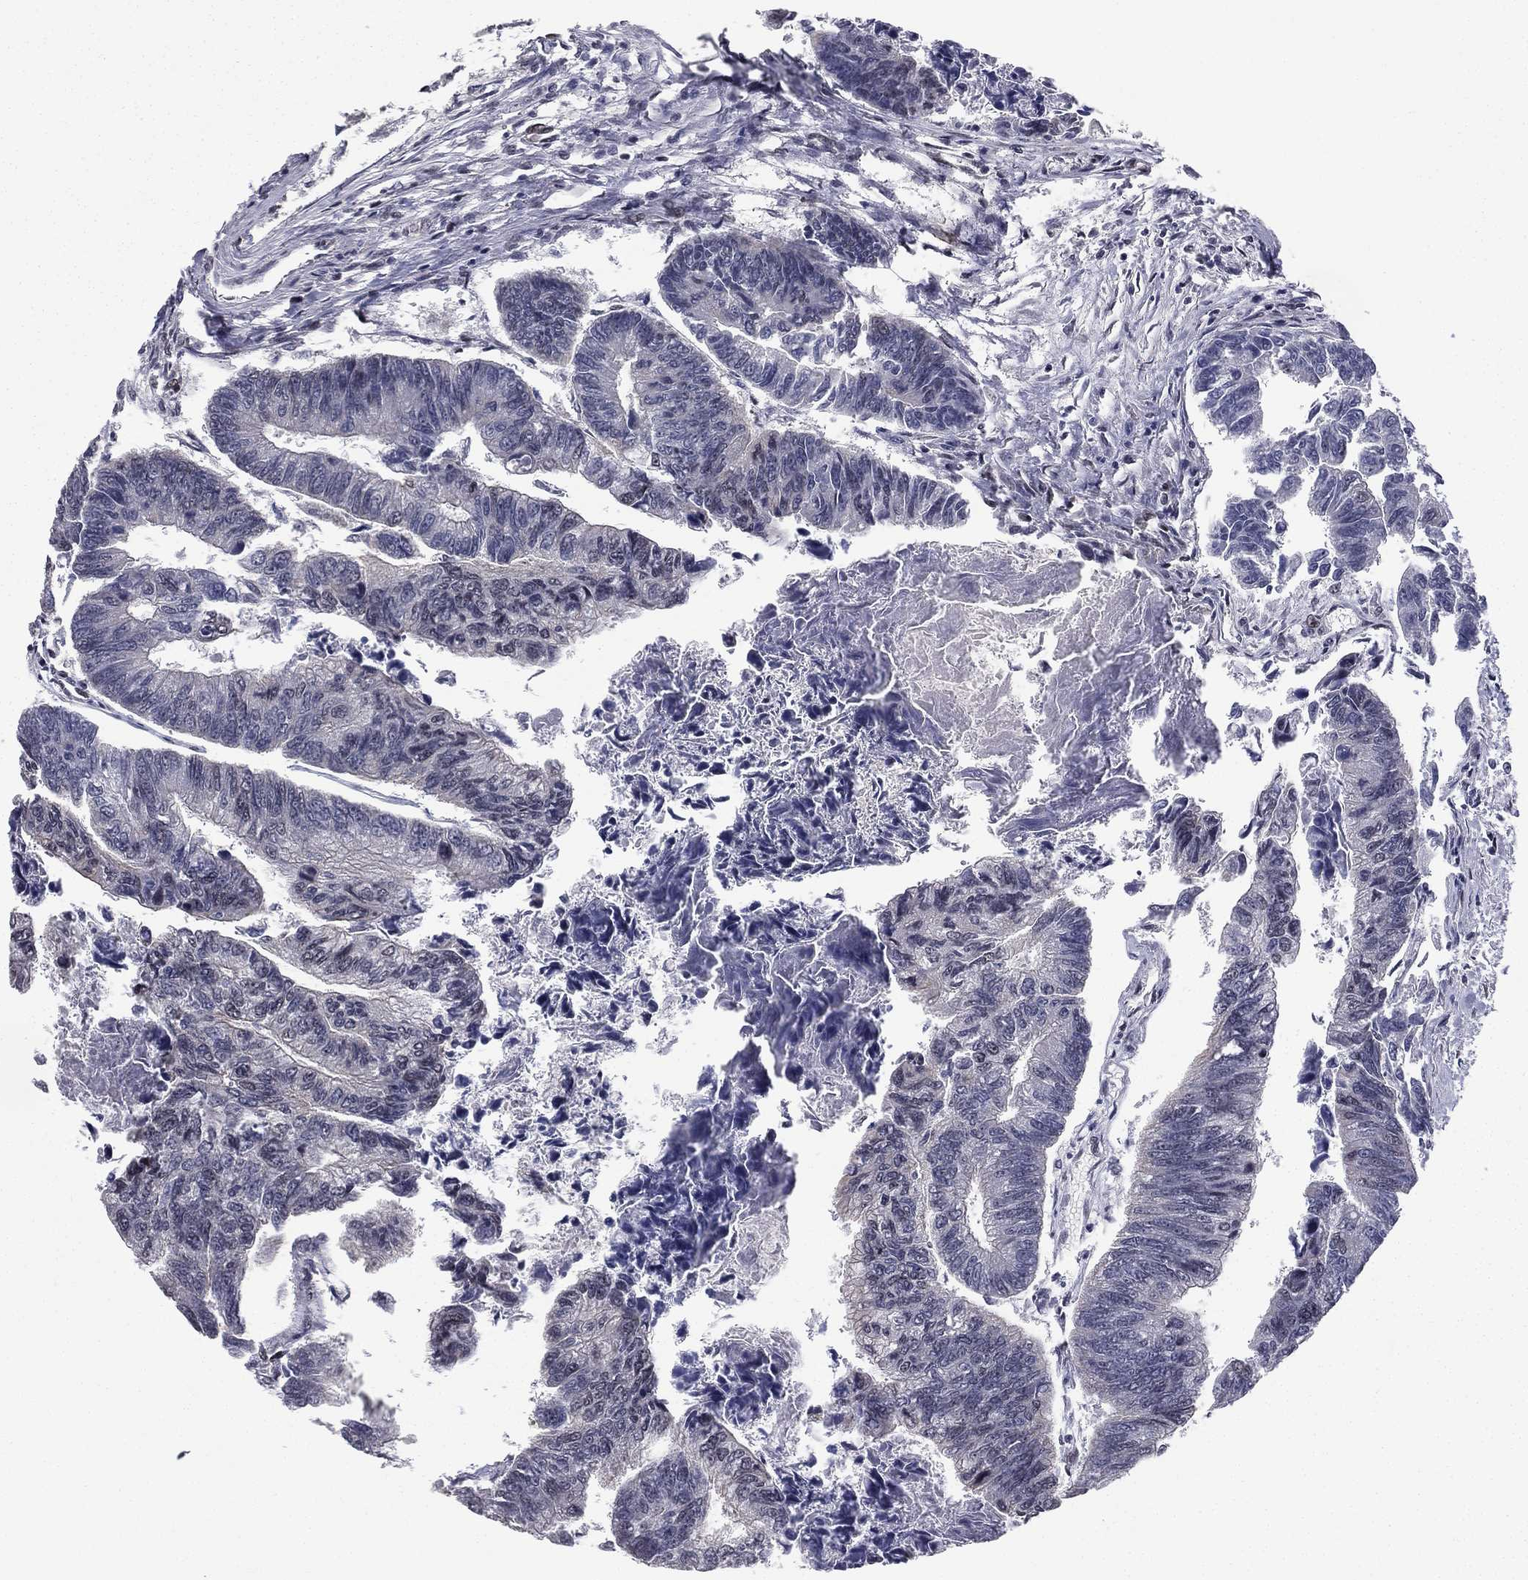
{"staining": {"intensity": "negative", "quantity": "none", "location": "none"}, "tissue": "colorectal cancer", "cell_type": "Tumor cells", "image_type": "cancer", "snomed": [{"axis": "morphology", "description": "Adenocarcinoma, NOS"}, {"axis": "topography", "description": "Colon"}], "caption": "Immunohistochemistry (IHC) of human adenocarcinoma (colorectal) displays no staining in tumor cells. (DAB (3,3'-diaminobenzidine) immunohistochemistry visualized using brightfield microscopy, high magnification).", "gene": "RARB", "patient": {"sex": "female", "age": 65}}